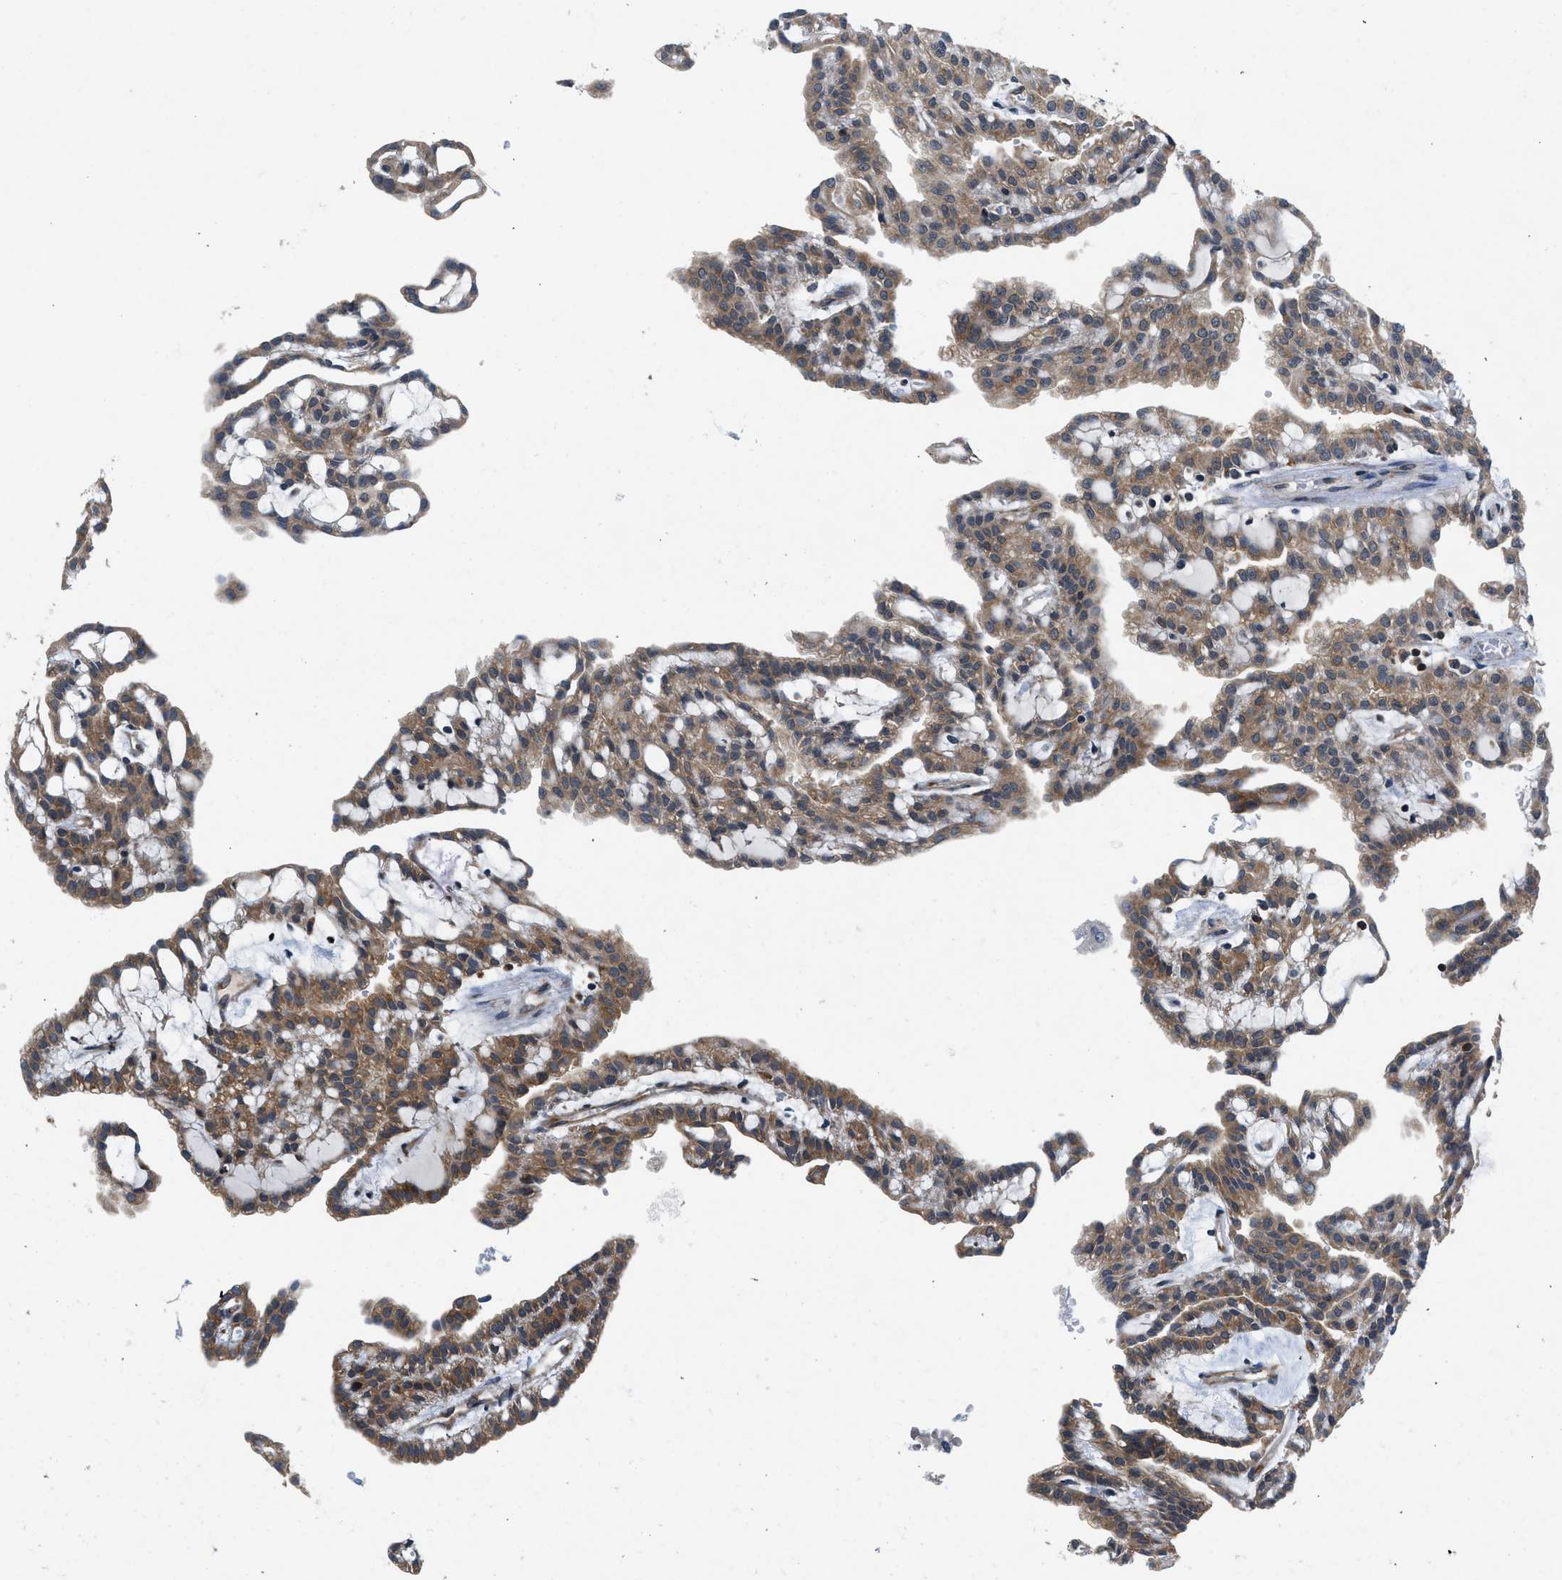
{"staining": {"intensity": "moderate", "quantity": ">75%", "location": "cytoplasmic/membranous"}, "tissue": "renal cancer", "cell_type": "Tumor cells", "image_type": "cancer", "snomed": [{"axis": "morphology", "description": "Adenocarcinoma, NOS"}, {"axis": "topography", "description": "Kidney"}], "caption": "Adenocarcinoma (renal) was stained to show a protein in brown. There is medium levels of moderate cytoplasmic/membranous staining in approximately >75% of tumor cells.", "gene": "PA2G4", "patient": {"sex": "male", "age": 63}}